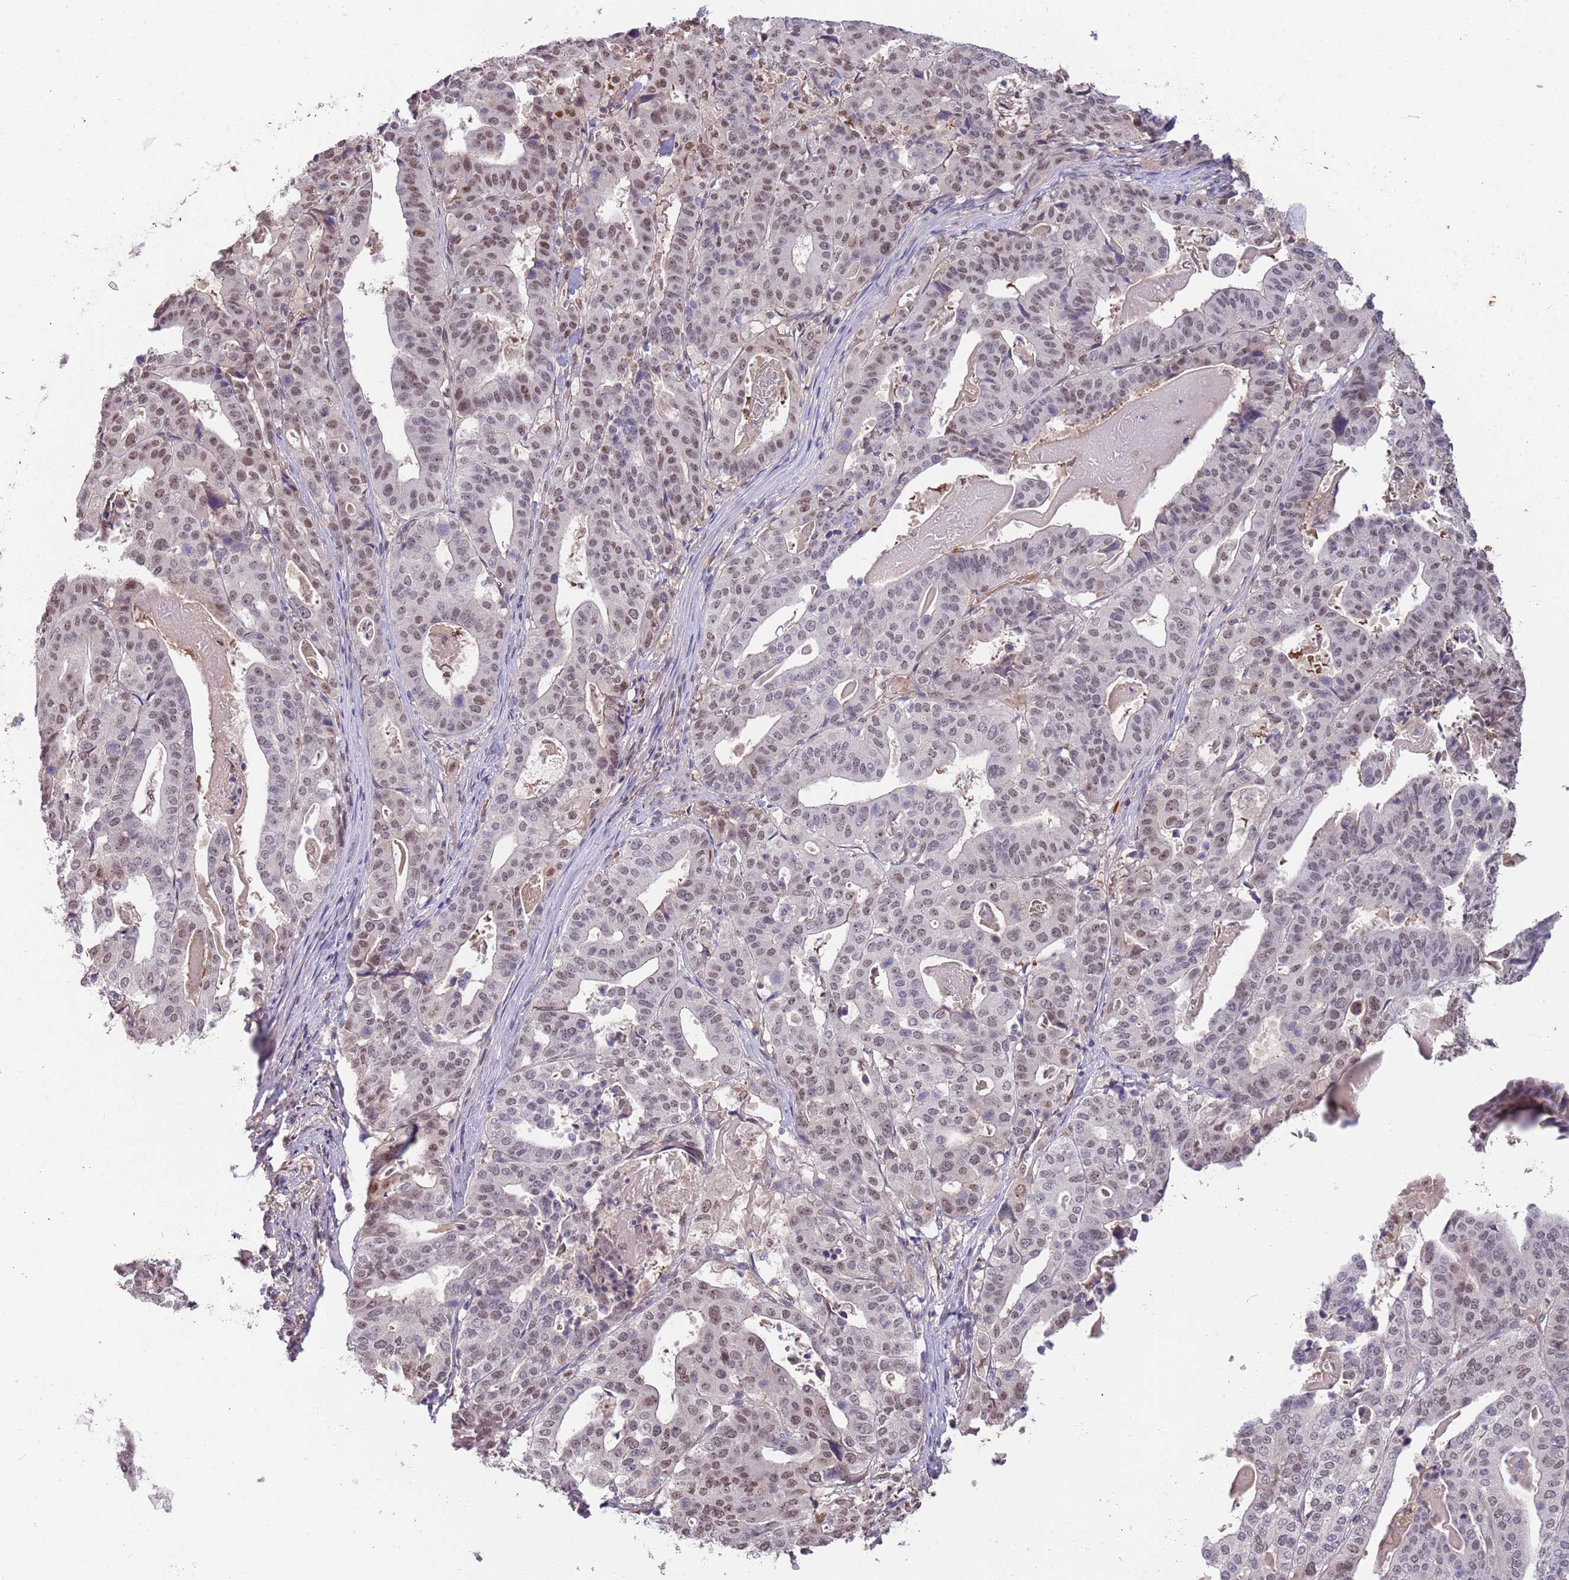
{"staining": {"intensity": "weak", "quantity": "<25%", "location": "nuclear"}, "tissue": "stomach cancer", "cell_type": "Tumor cells", "image_type": "cancer", "snomed": [{"axis": "morphology", "description": "Adenocarcinoma, NOS"}, {"axis": "topography", "description": "Stomach"}], "caption": "Stomach cancer (adenocarcinoma) stained for a protein using immunohistochemistry reveals no positivity tumor cells.", "gene": "ZBTB7A", "patient": {"sex": "male", "age": 48}}